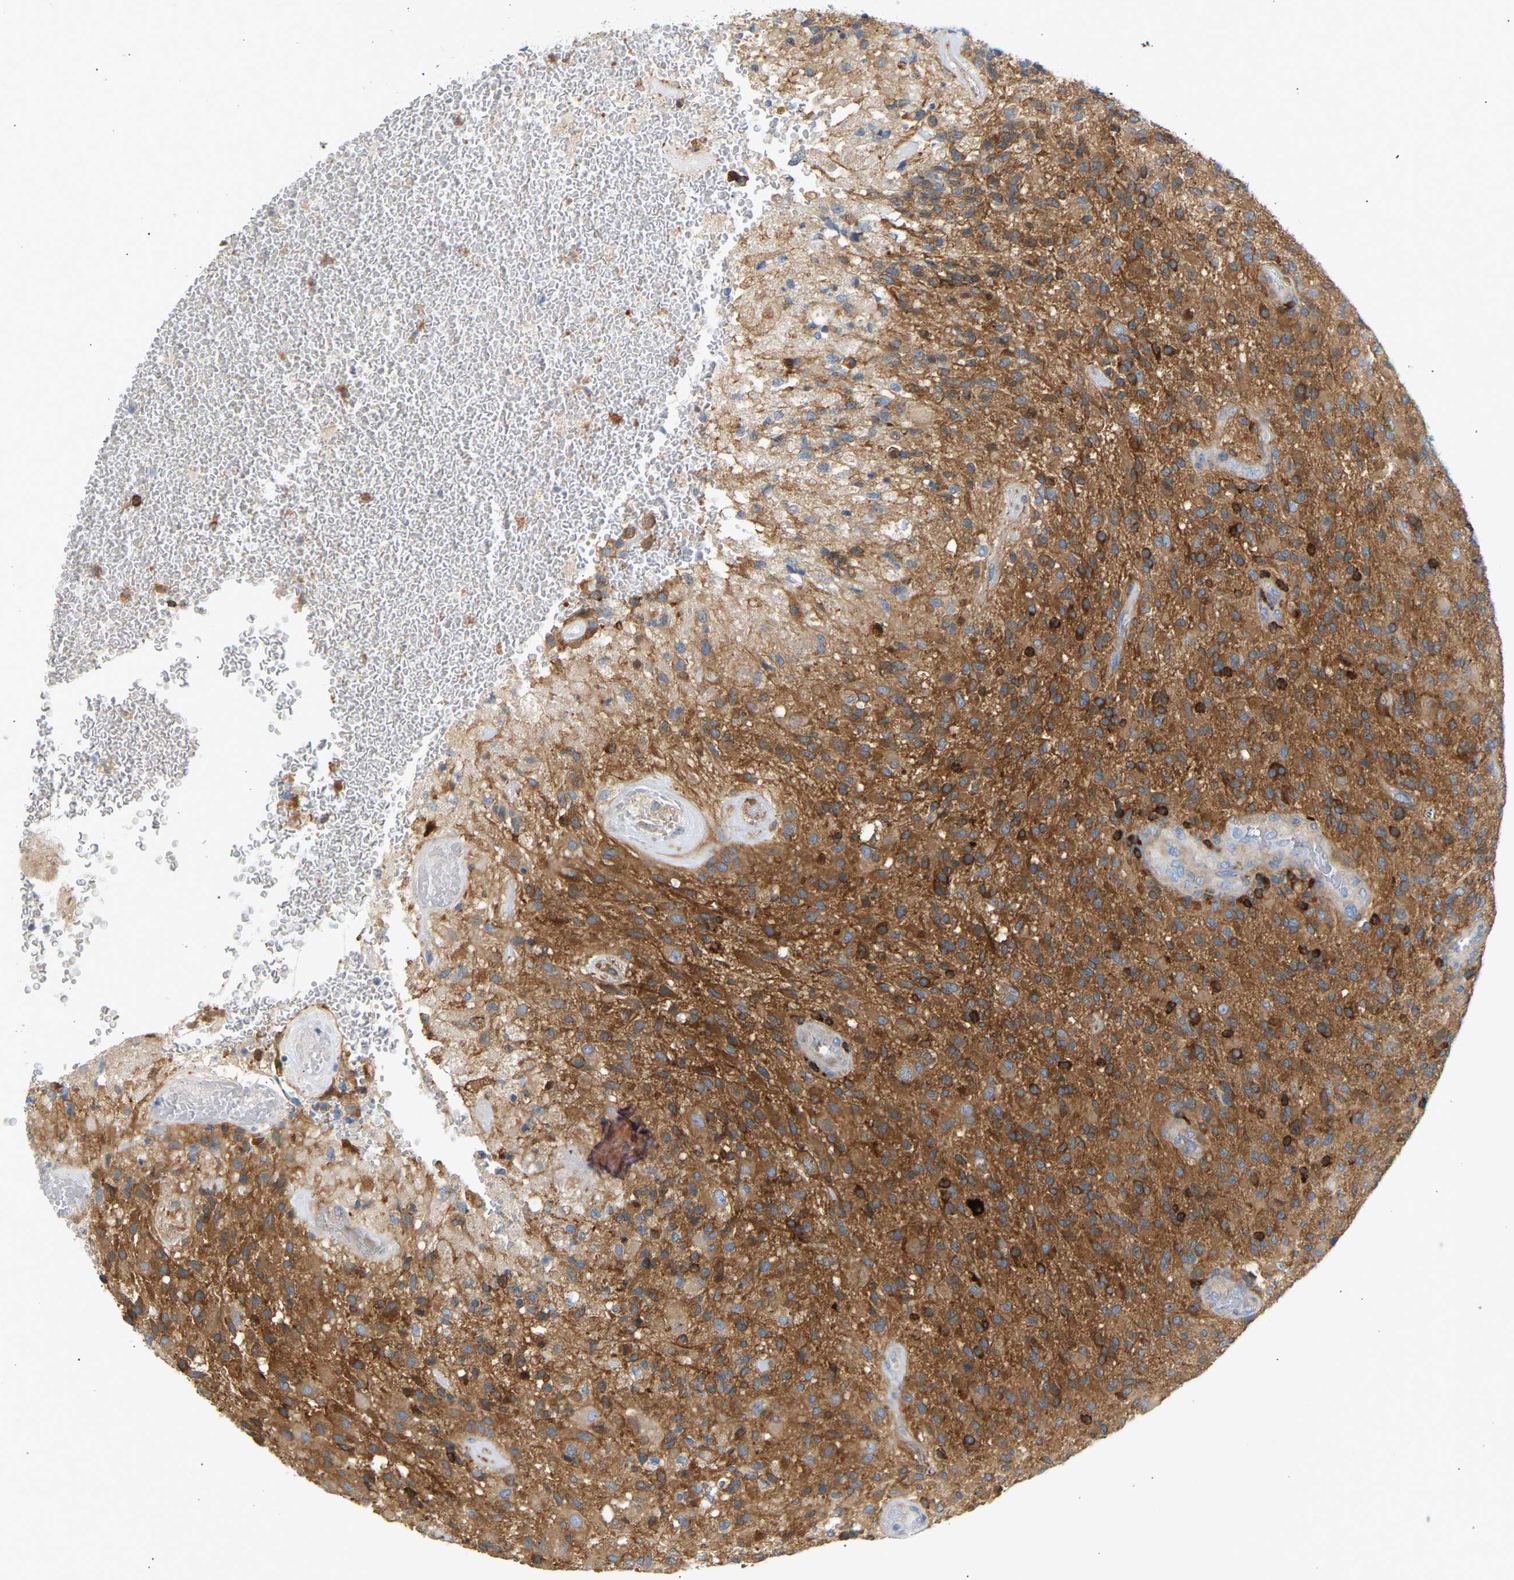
{"staining": {"intensity": "moderate", "quantity": ">75%", "location": "cytoplasmic/membranous"}, "tissue": "glioma", "cell_type": "Tumor cells", "image_type": "cancer", "snomed": [{"axis": "morphology", "description": "Glioma, malignant, High grade"}, {"axis": "topography", "description": "Brain"}], "caption": "The photomicrograph shows staining of glioma, revealing moderate cytoplasmic/membranous protein positivity (brown color) within tumor cells. The protein of interest is shown in brown color, while the nuclei are stained blue.", "gene": "FNBP1", "patient": {"sex": "male", "age": 71}}